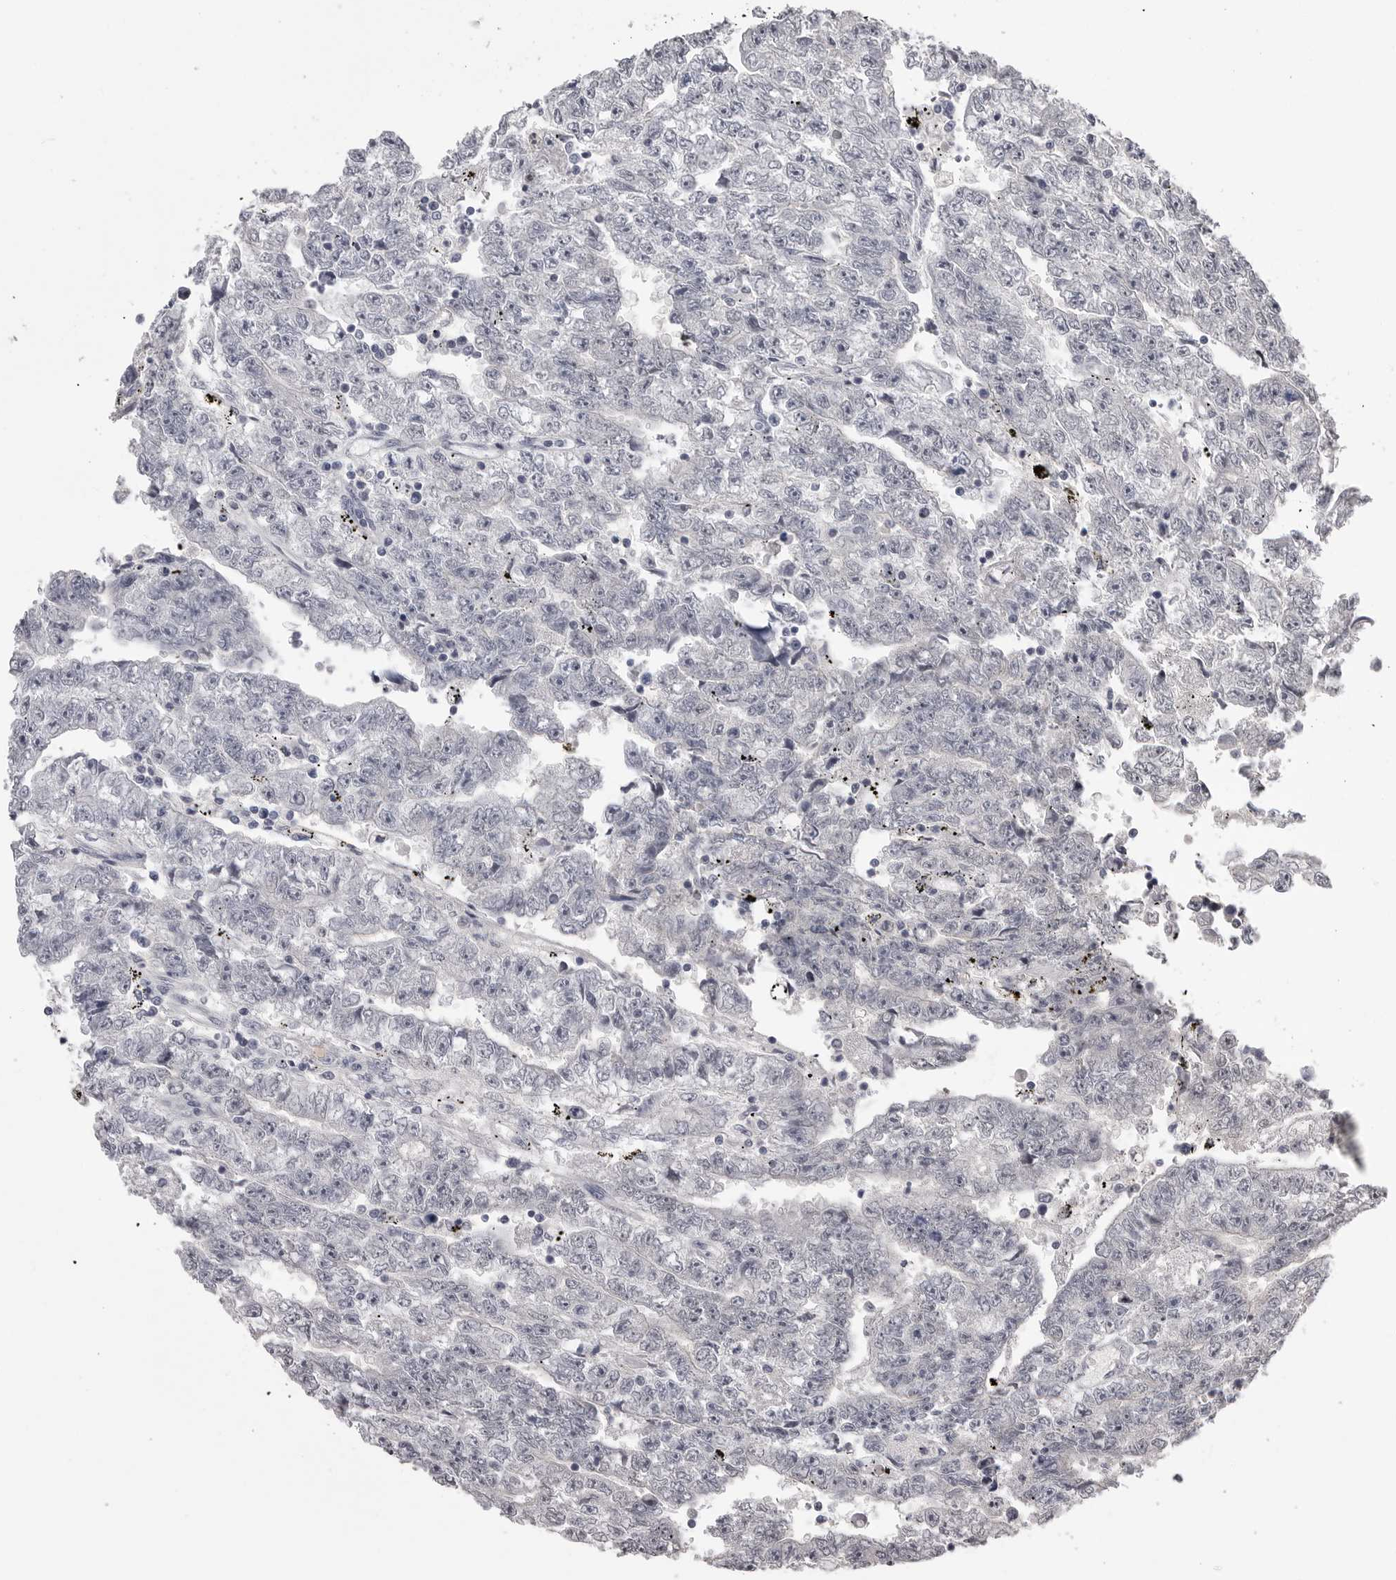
{"staining": {"intensity": "negative", "quantity": "none", "location": "none"}, "tissue": "testis cancer", "cell_type": "Tumor cells", "image_type": "cancer", "snomed": [{"axis": "morphology", "description": "Carcinoma, Embryonal, NOS"}, {"axis": "topography", "description": "Testis"}], "caption": "Embryonal carcinoma (testis) was stained to show a protein in brown. There is no significant positivity in tumor cells.", "gene": "DLG2", "patient": {"sex": "male", "age": 25}}